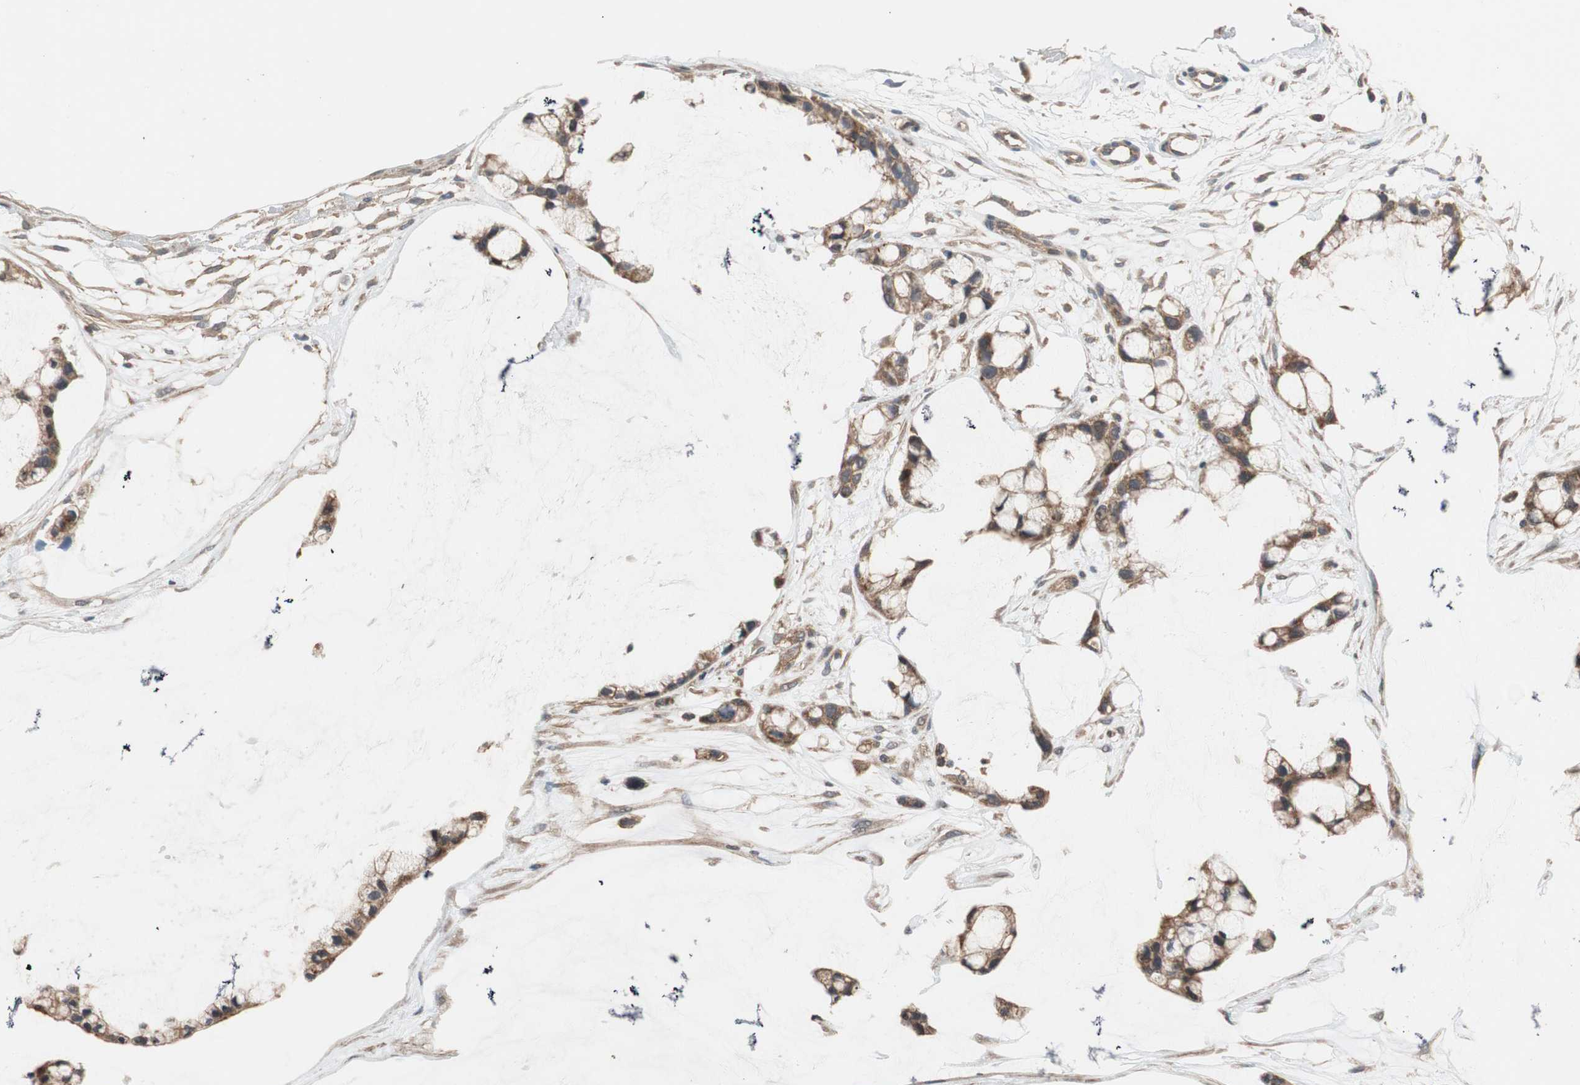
{"staining": {"intensity": "moderate", "quantity": ">75%", "location": "cytoplasmic/membranous"}, "tissue": "ovarian cancer", "cell_type": "Tumor cells", "image_type": "cancer", "snomed": [{"axis": "morphology", "description": "Cystadenocarcinoma, mucinous, NOS"}, {"axis": "topography", "description": "Ovary"}], "caption": "Immunohistochemistry of mucinous cystadenocarcinoma (ovarian) reveals medium levels of moderate cytoplasmic/membranous positivity in about >75% of tumor cells.", "gene": "MAP4K2", "patient": {"sex": "female", "age": 39}}